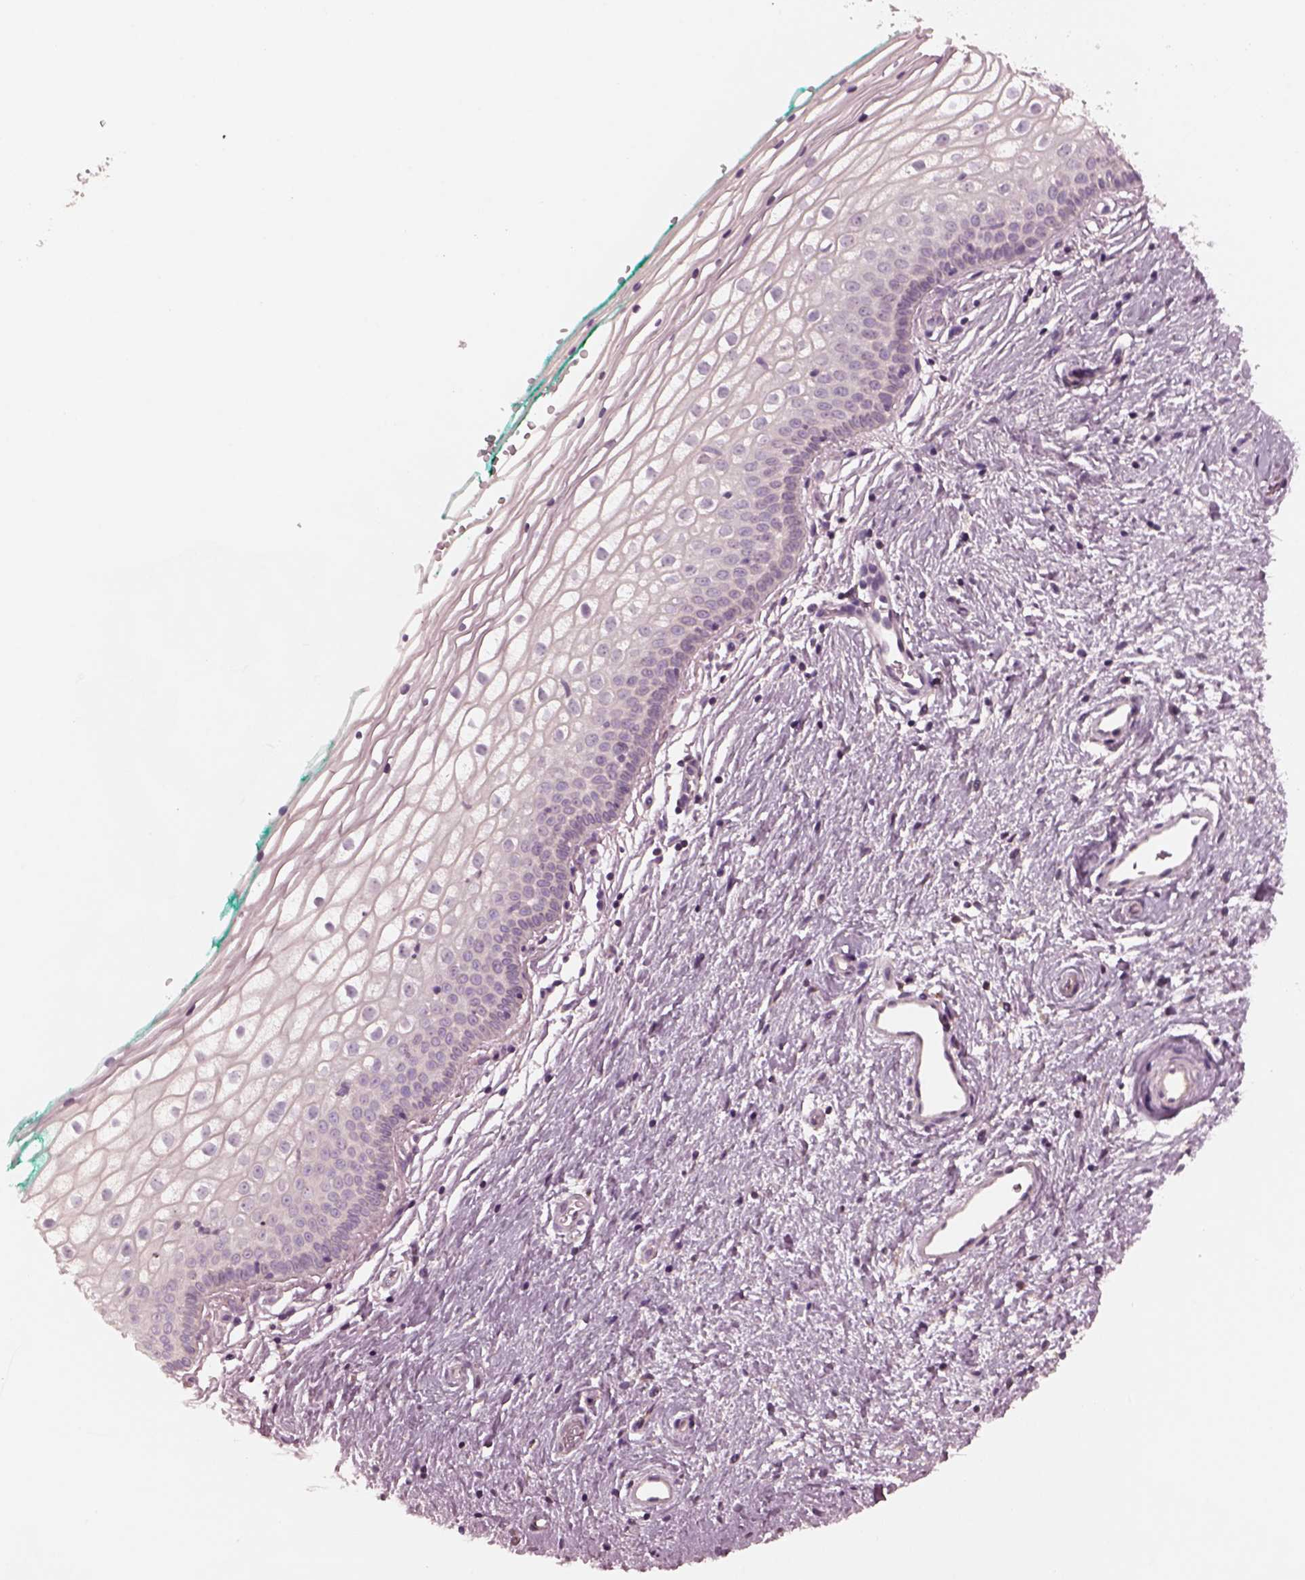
{"staining": {"intensity": "negative", "quantity": "none", "location": "none"}, "tissue": "vagina", "cell_type": "Squamous epithelial cells", "image_type": "normal", "snomed": [{"axis": "morphology", "description": "Normal tissue, NOS"}, {"axis": "topography", "description": "Vagina"}], "caption": "Immunohistochemistry image of normal vagina: vagina stained with DAB (3,3'-diaminobenzidine) demonstrates no significant protein positivity in squamous epithelial cells. The staining is performed using DAB brown chromogen with nuclei counter-stained in using hematoxylin.", "gene": "PORCN", "patient": {"sex": "female", "age": 36}}